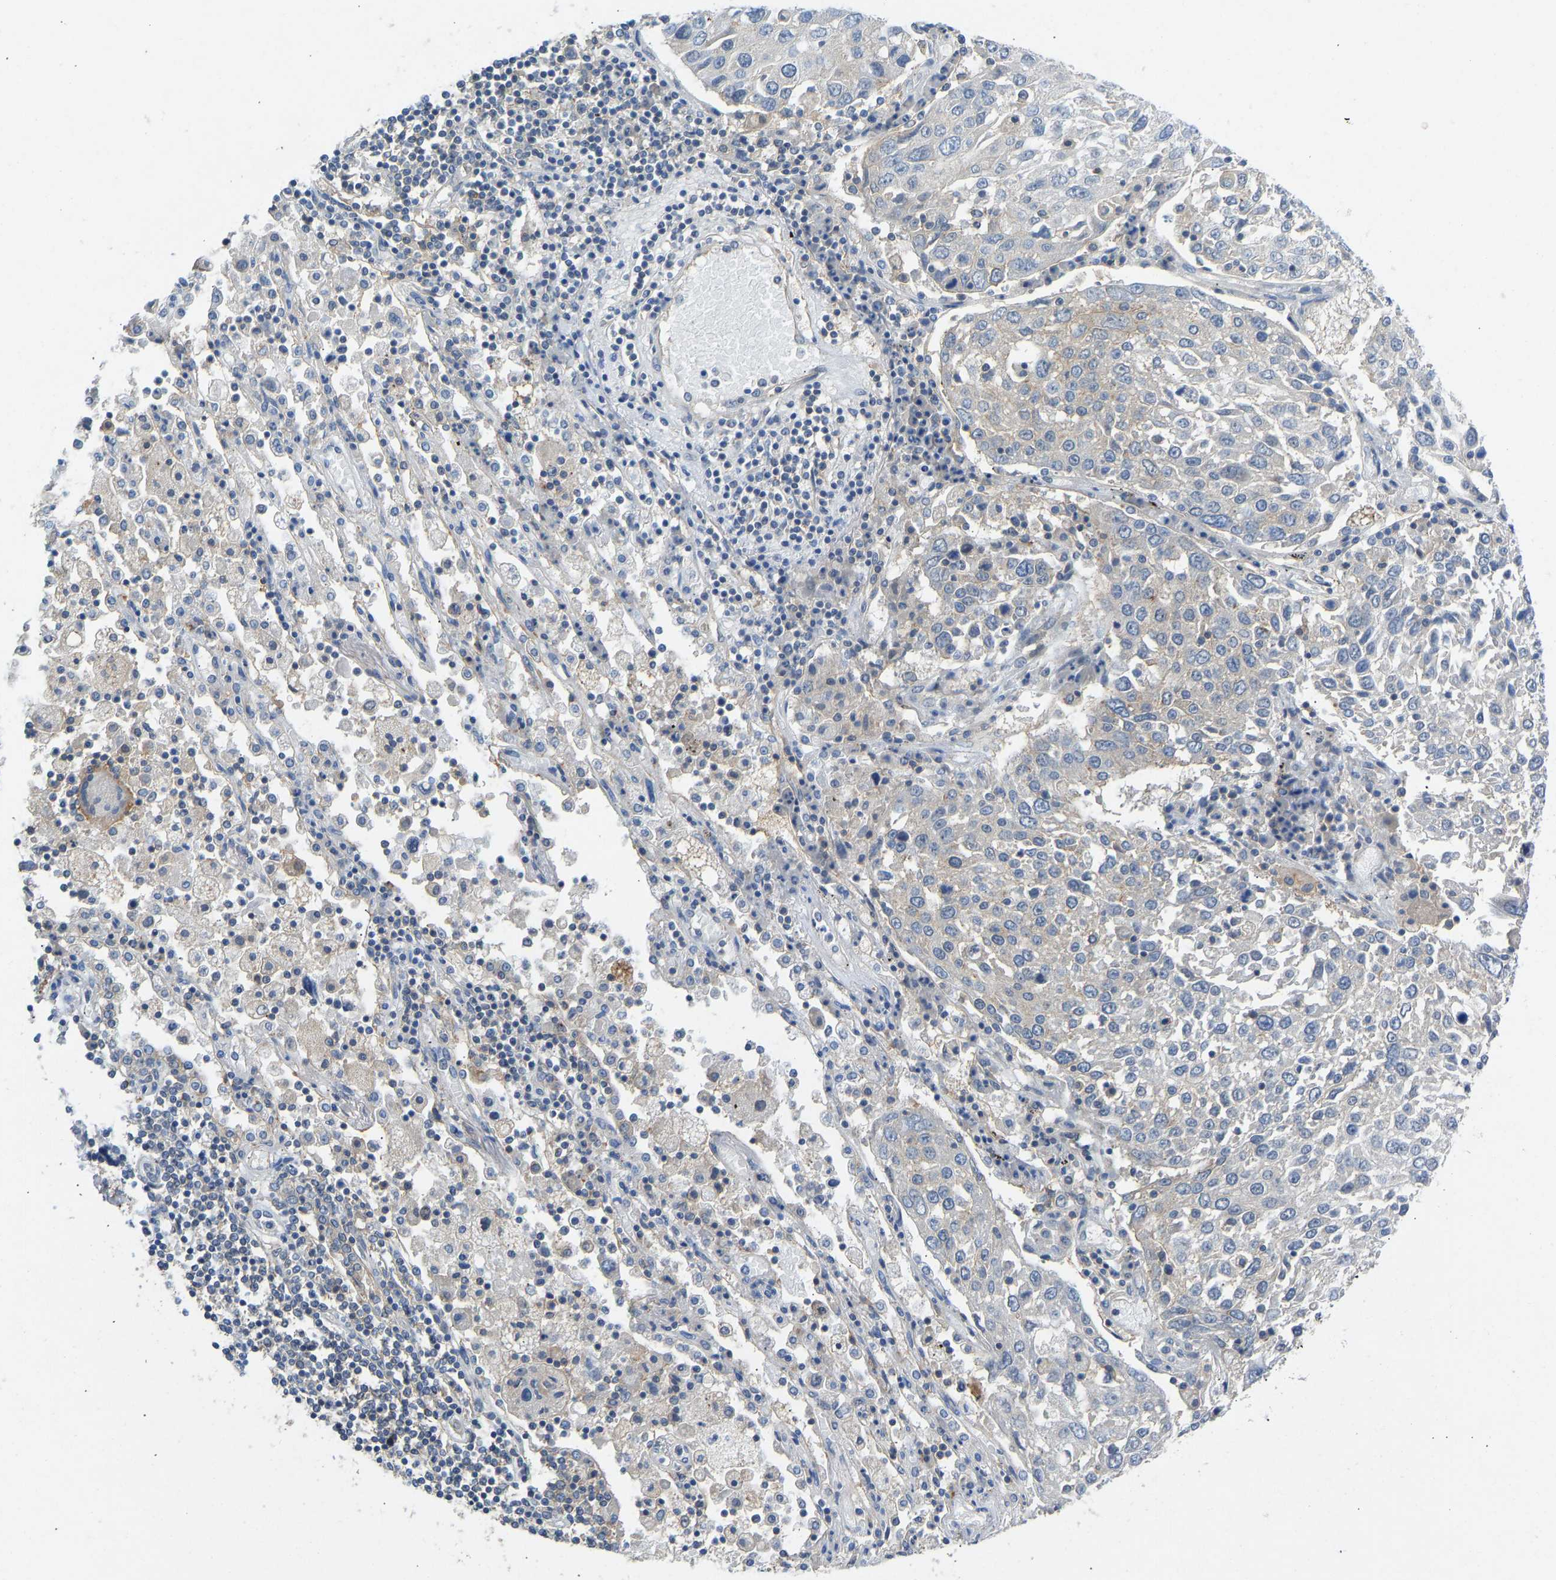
{"staining": {"intensity": "negative", "quantity": "none", "location": "none"}, "tissue": "lung cancer", "cell_type": "Tumor cells", "image_type": "cancer", "snomed": [{"axis": "morphology", "description": "Squamous cell carcinoma, NOS"}, {"axis": "topography", "description": "Lung"}], "caption": "Photomicrograph shows no protein expression in tumor cells of lung cancer (squamous cell carcinoma) tissue.", "gene": "NDRG3", "patient": {"sex": "male", "age": 65}}